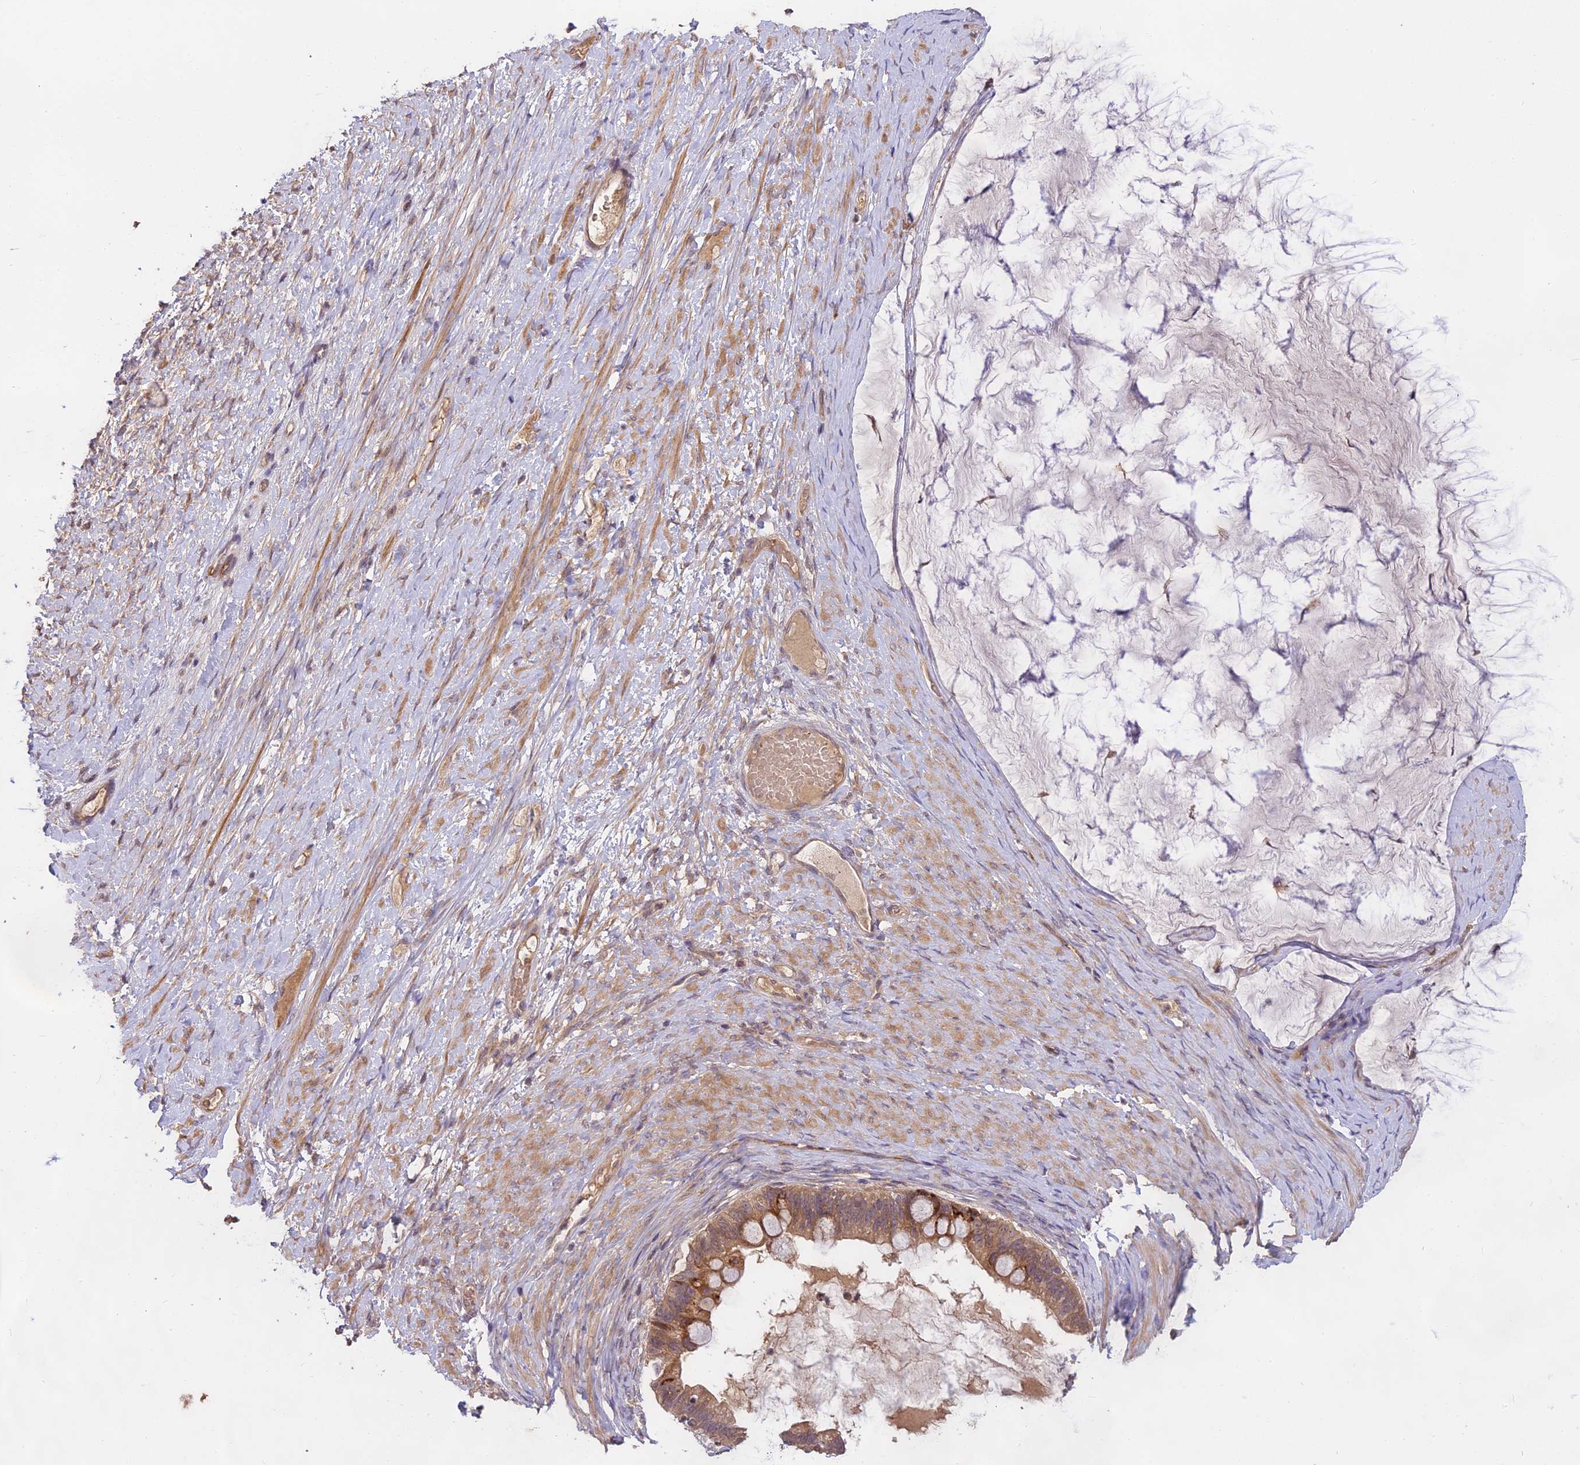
{"staining": {"intensity": "moderate", "quantity": ">75%", "location": "cytoplasmic/membranous"}, "tissue": "ovarian cancer", "cell_type": "Tumor cells", "image_type": "cancer", "snomed": [{"axis": "morphology", "description": "Cystadenocarcinoma, mucinous, NOS"}, {"axis": "topography", "description": "Ovary"}], "caption": "Immunohistochemical staining of mucinous cystadenocarcinoma (ovarian) demonstrates medium levels of moderate cytoplasmic/membranous expression in about >75% of tumor cells.", "gene": "MEMO1", "patient": {"sex": "female", "age": 61}}